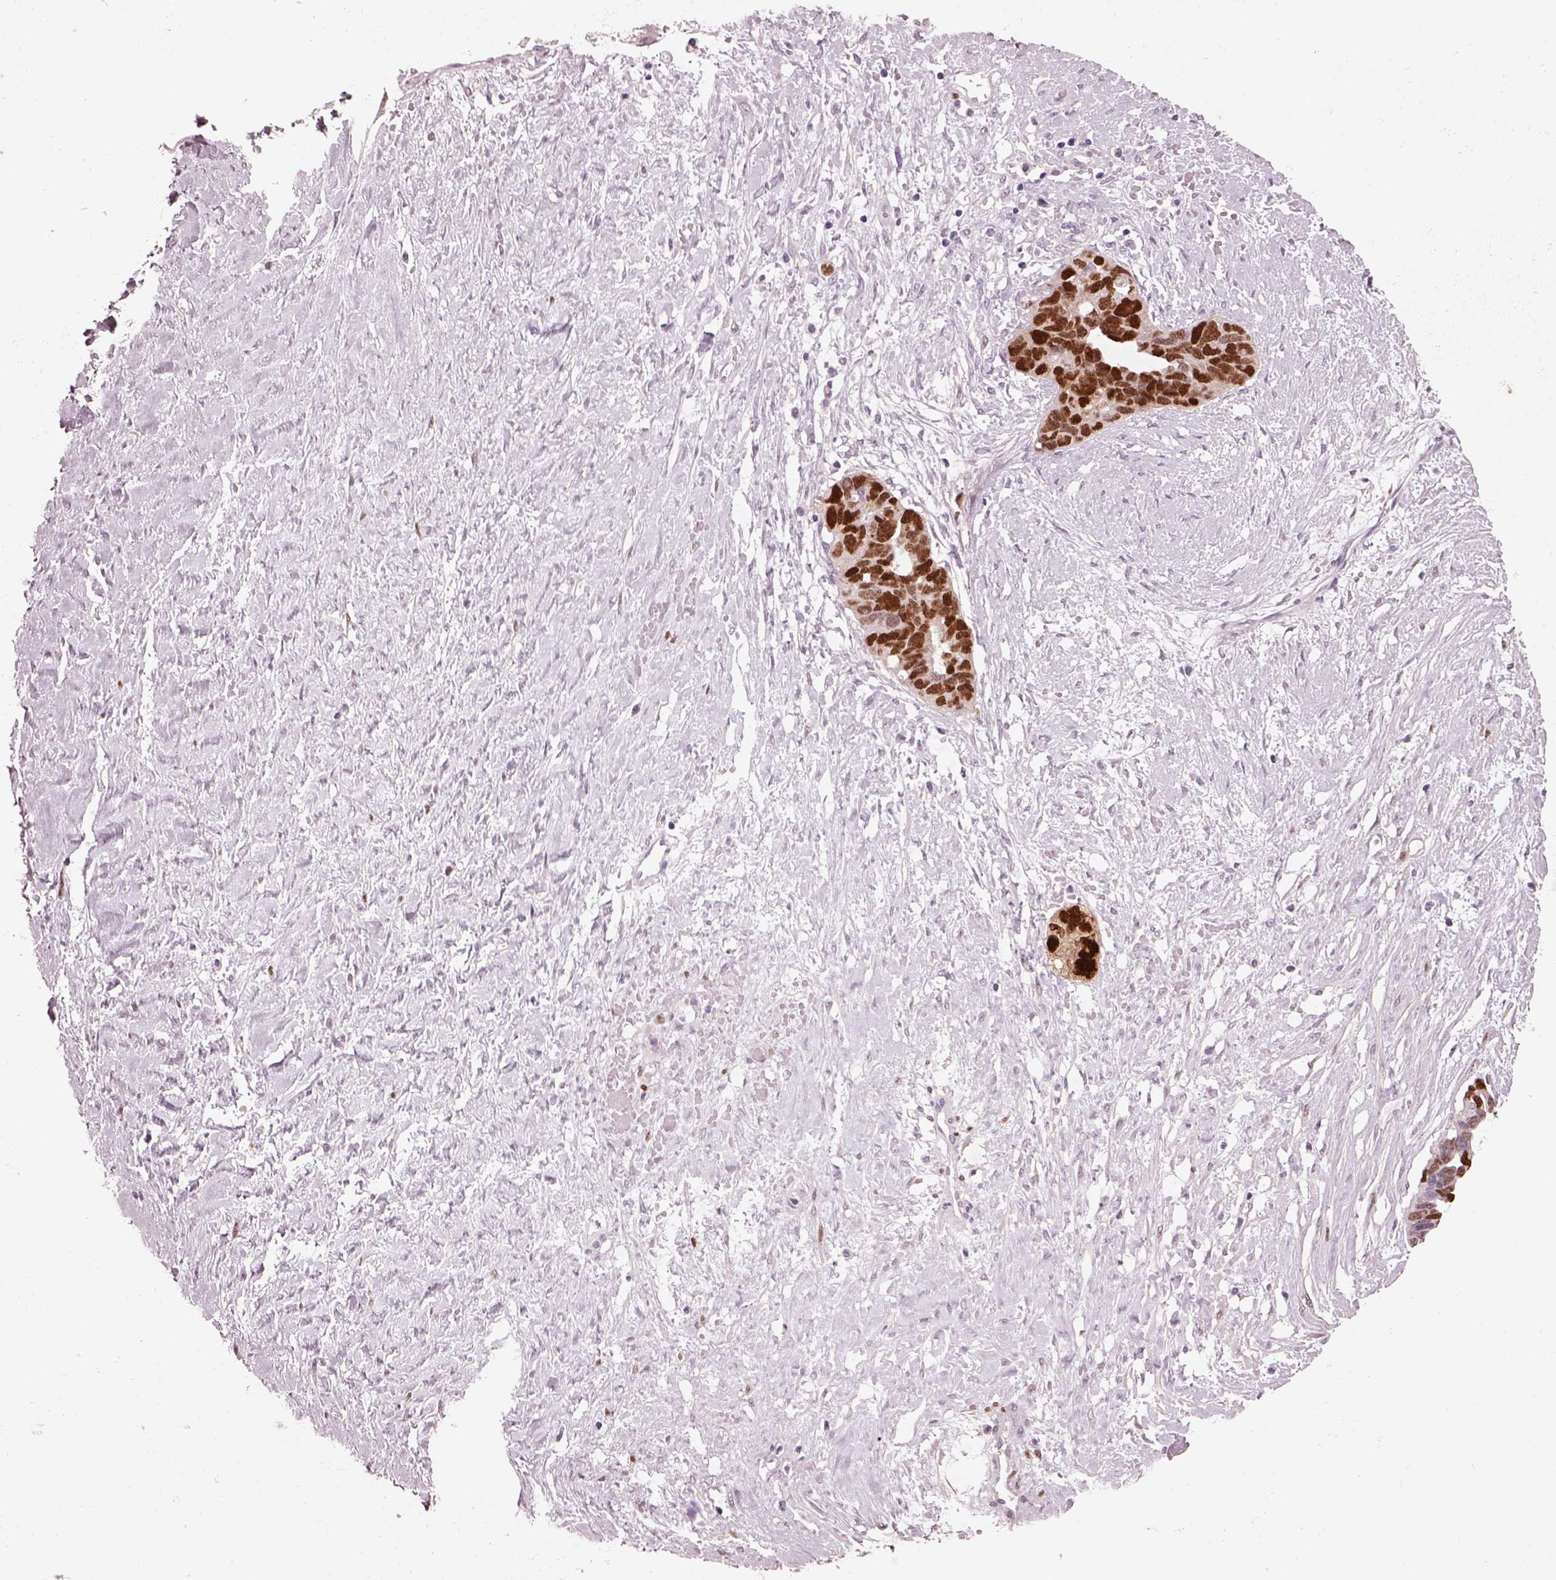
{"staining": {"intensity": "strong", "quantity": ">75%", "location": "nuclear"}, "tissue": "ovarian cancer", "cell_type": "Tumor cells", "image_type": "cancer", "snomed": [{"axis": "morphology", "description": "Cystadenocarcinoma, serous, NOS"}, {"axis": "topography", "description": "Ovary"}], "caption": "This micrograph demonstrates serous cystadenocarcinoma (ovarian) stained with immunohistochemistry to label a protein in brown. The nuclear of tumor cells show strong positivity for the protein. Nuclei are counter-stained blue.", "gene": "SOX9", "patient": {"sex": "female", "age": 69}}